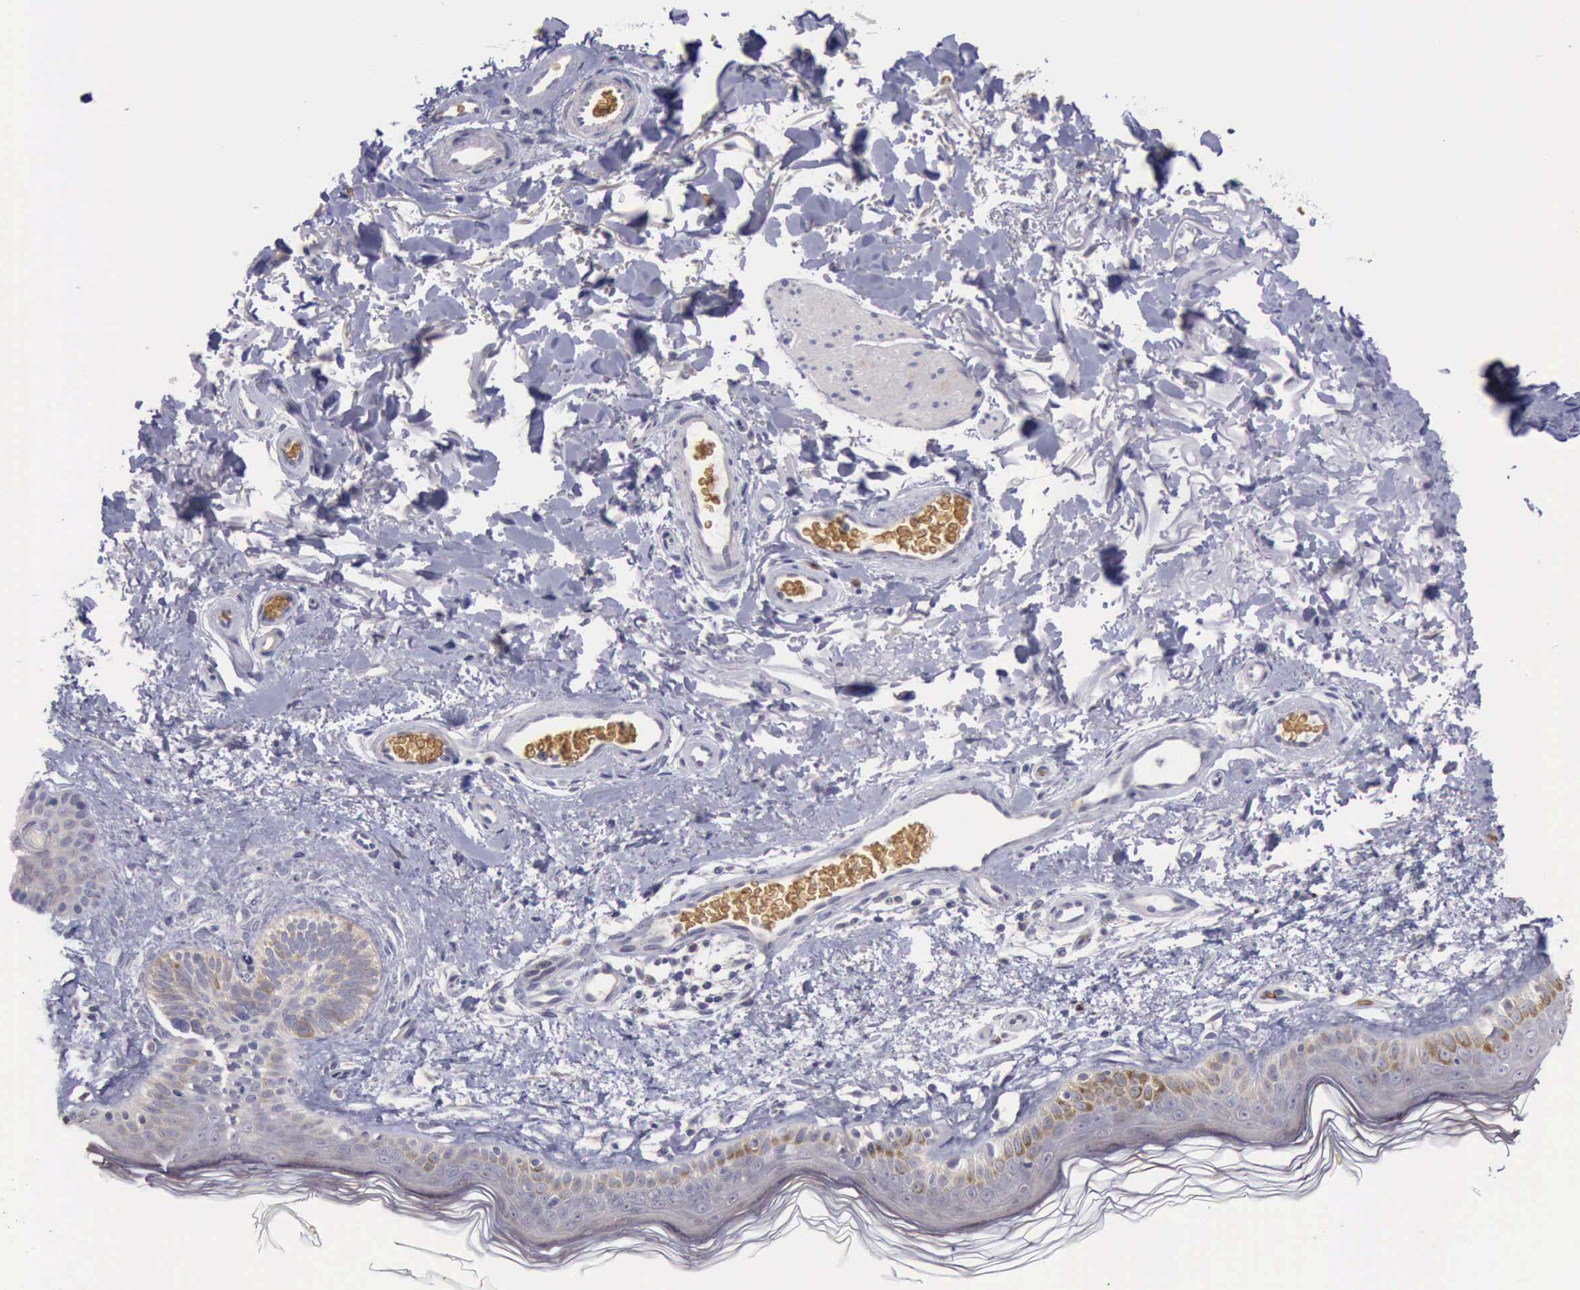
{"staining": {"intensity": "negative", "quantity": "none", "location": "none"}, "tissue": "skin", "cell_type": "Fibroblasts", "image_type": "normal", "snomed": [{"axis": "morphology", "description": "Normal tissue, NOS"}, {"axis": "topography", "description": "Skin"}], "caption": "Immunohistochemistry image of benign skin: skin stained with DAB displays no significant protein positivity in fibroblasts.", "gene": "CEP128", "patient": {"sex": "male", "age": 63}}